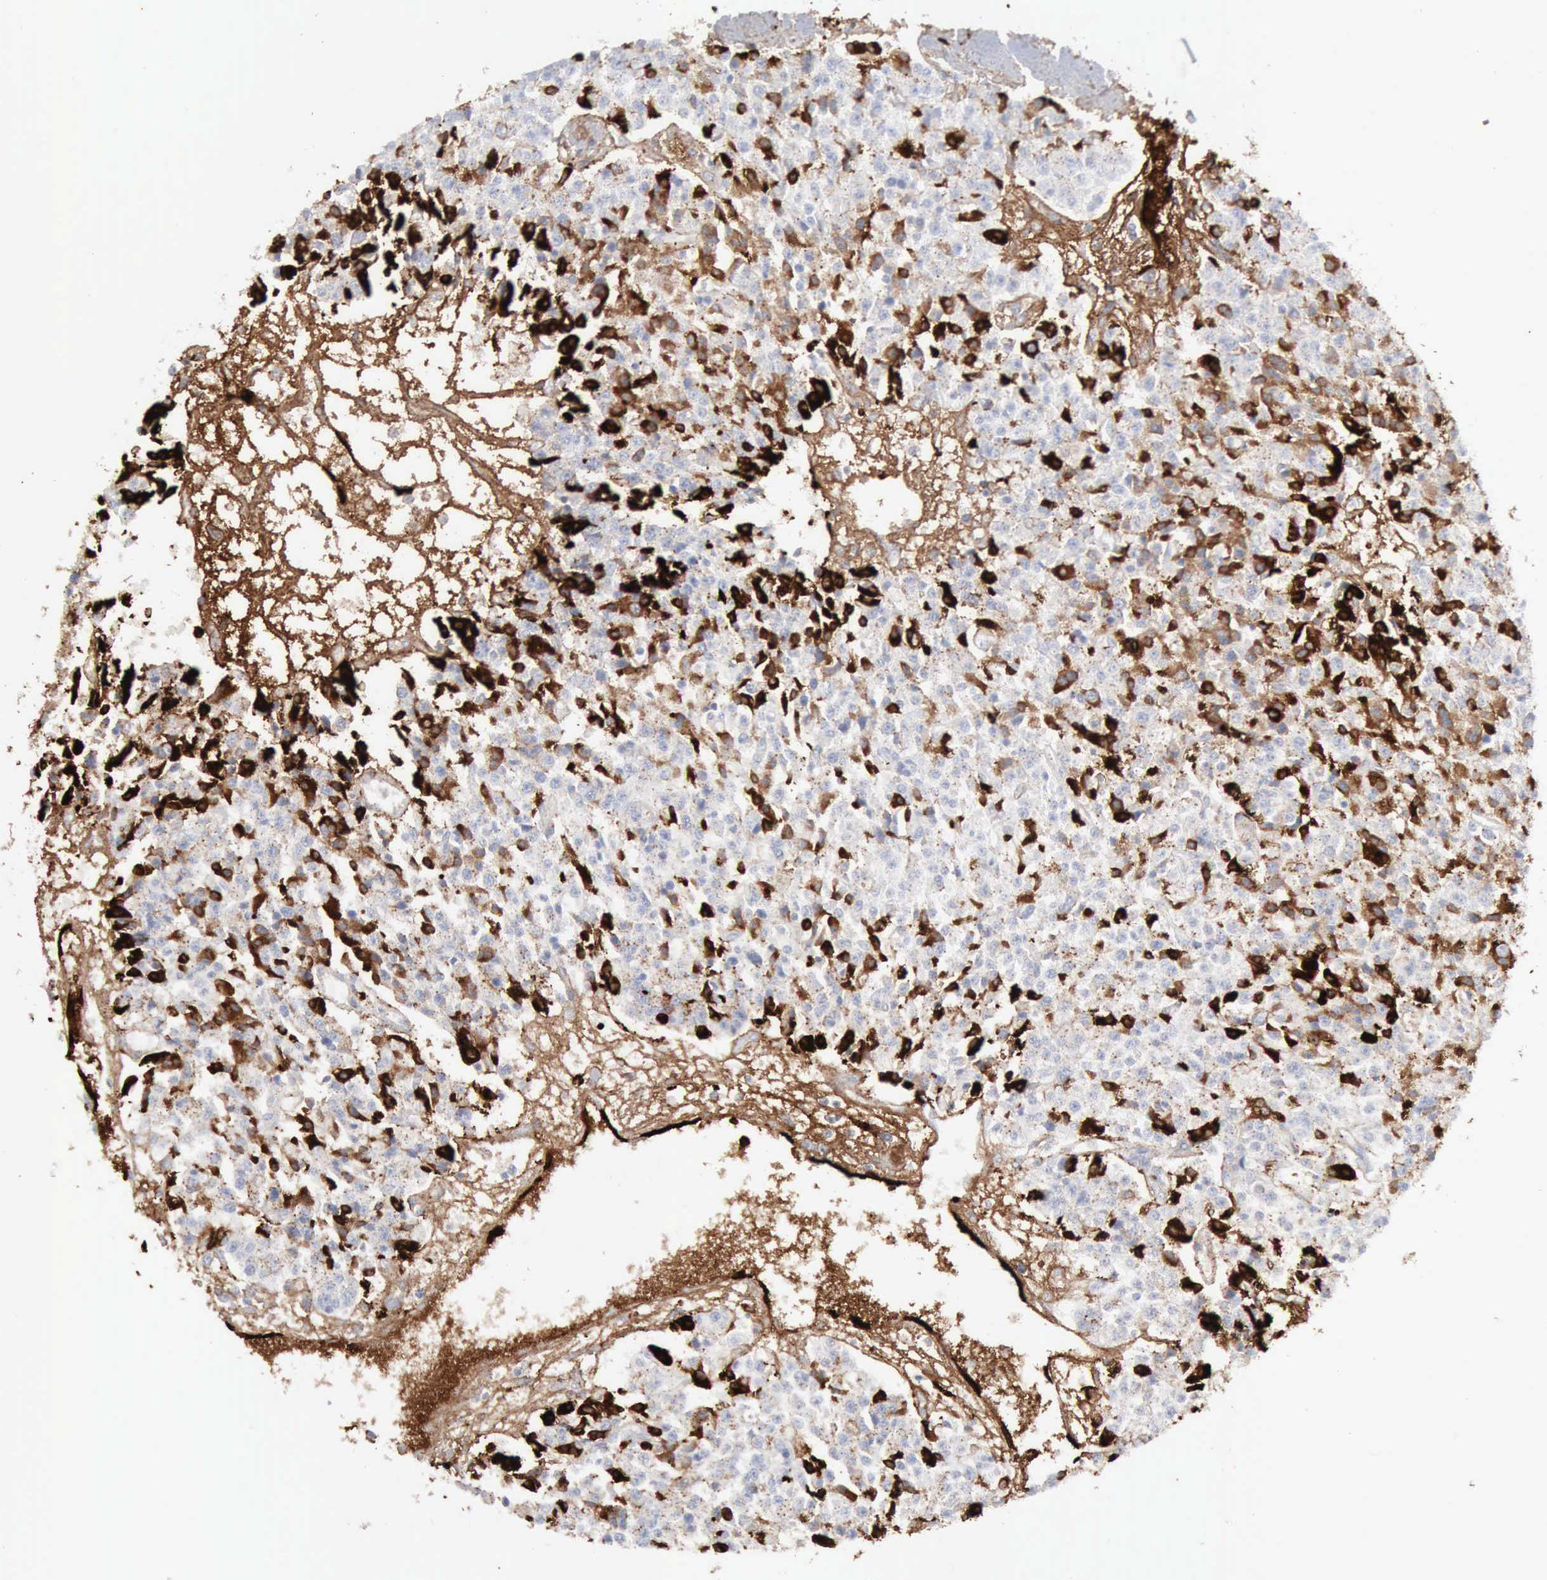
{"staining": {"intensity": "negative", "quantity": "none", "location": "none"}, "tissue": "carcinoid", "cell_type": "Tumor cells", "image_type": "cancer", "snomed": [{"axis": "morphology", "description": "Carcinoid, malignant, NOS"}, {"axis": "topography", "description": "Stomach"}], "caption": "Immunohistochemistry image of neoplastic tissue: human malignant carcinoid stained with DAB displays no significant protein positivity in tumor cells.", "gene": "C4BPA", "patient": {"sex": "female", "age": 76}}